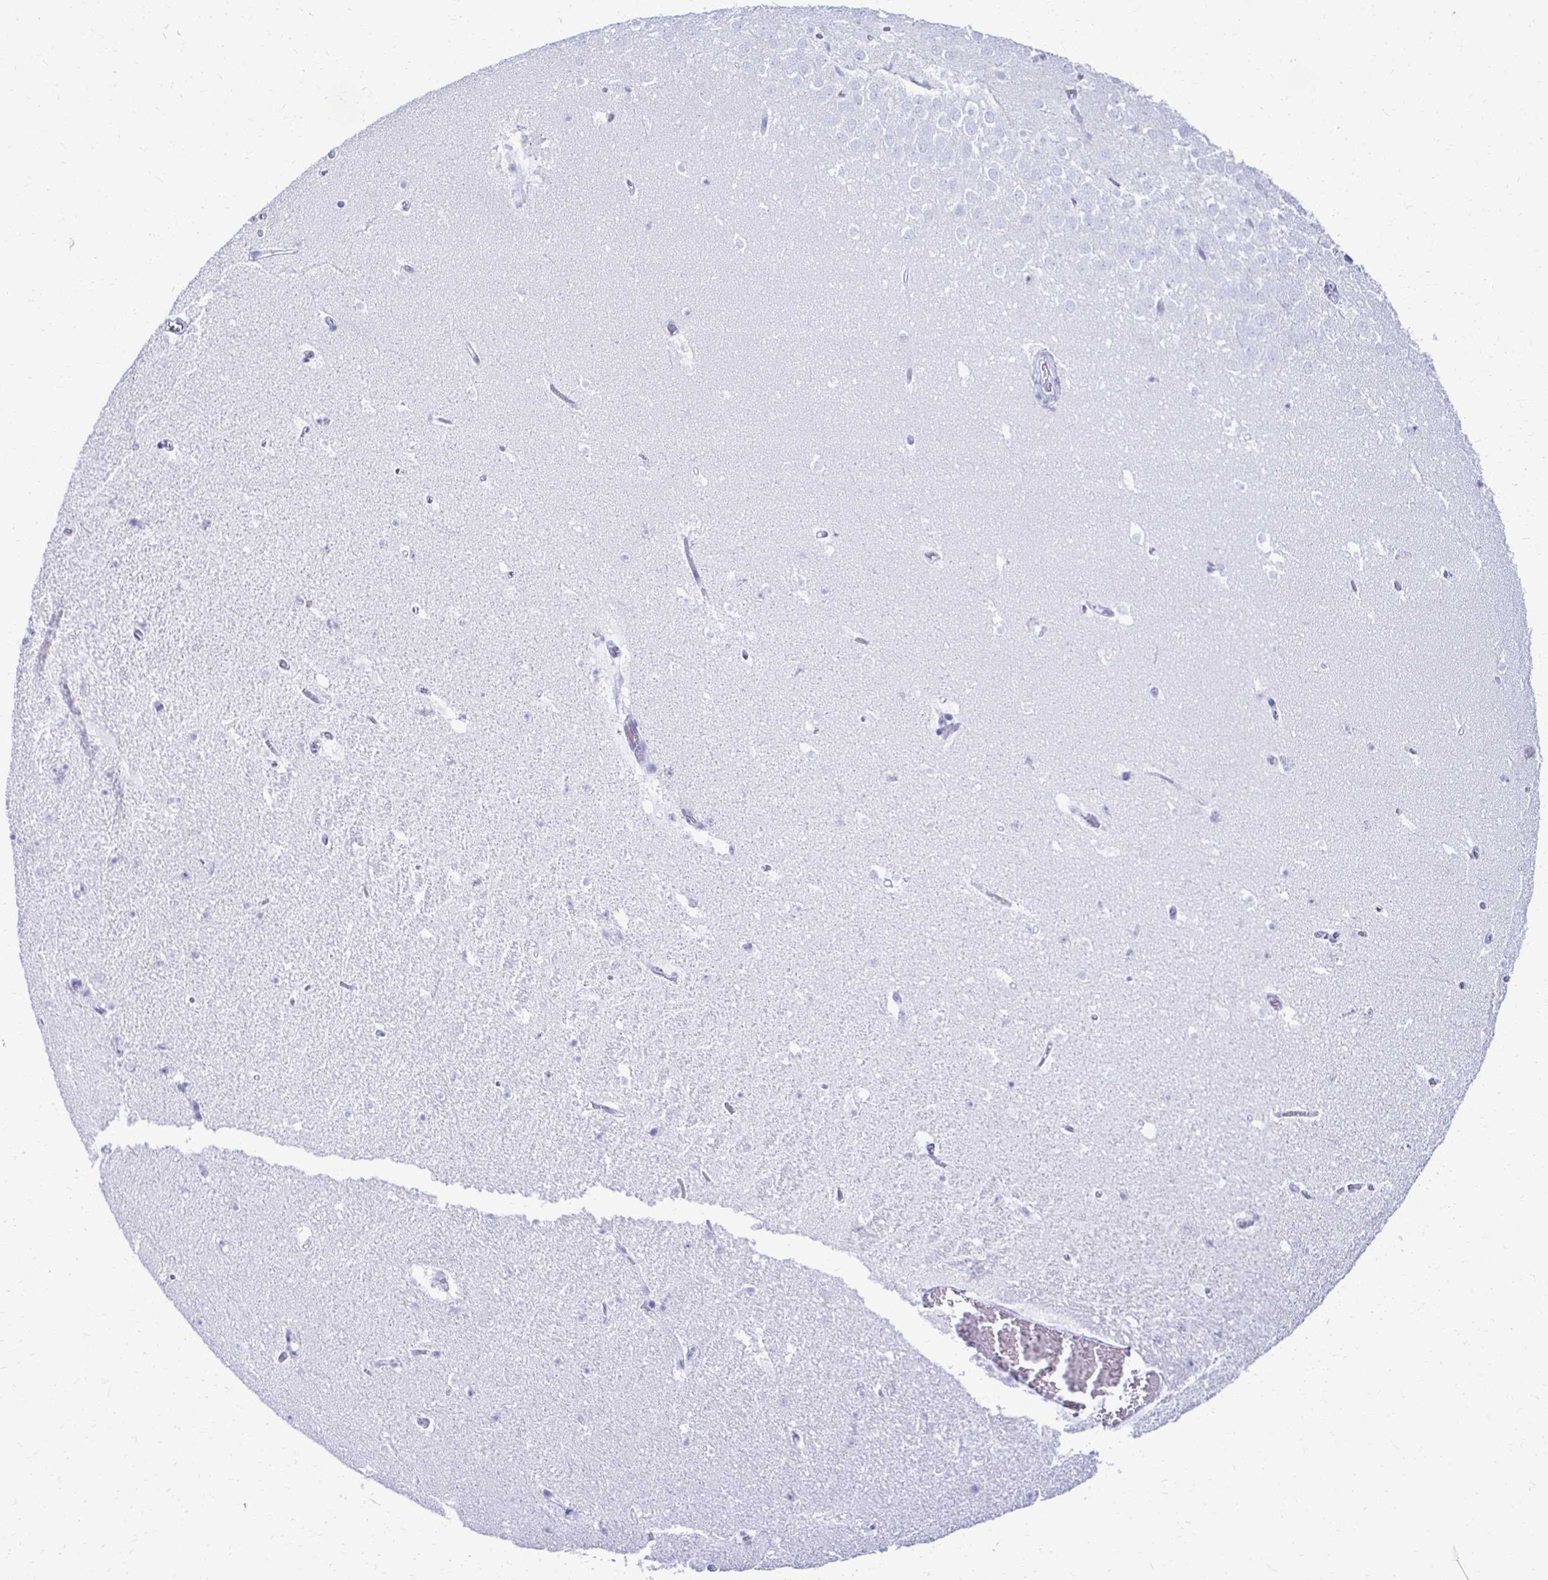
{"staining": {"intensity": "negative", "quantity": "none", "location": "none"}, "tissue": "hippocampus", "cell_type": "Glial cells", "image_type": "normal", "snomed": [{"axis": "morphology", "description": "Normal tissue, NOS"}, {"axis": "topography", "description": "Hippocampus"}], "caption": "Normal hippocampus was stained to show a protein in brown. There is no significant expression in glial cells. (DAB (3,3'-diaminobenzidine) immunohistochemistry (IHC) with hematoxylin counter stain).", "gene": "CST5", "patient": {"sex": "female", "age": 42}}